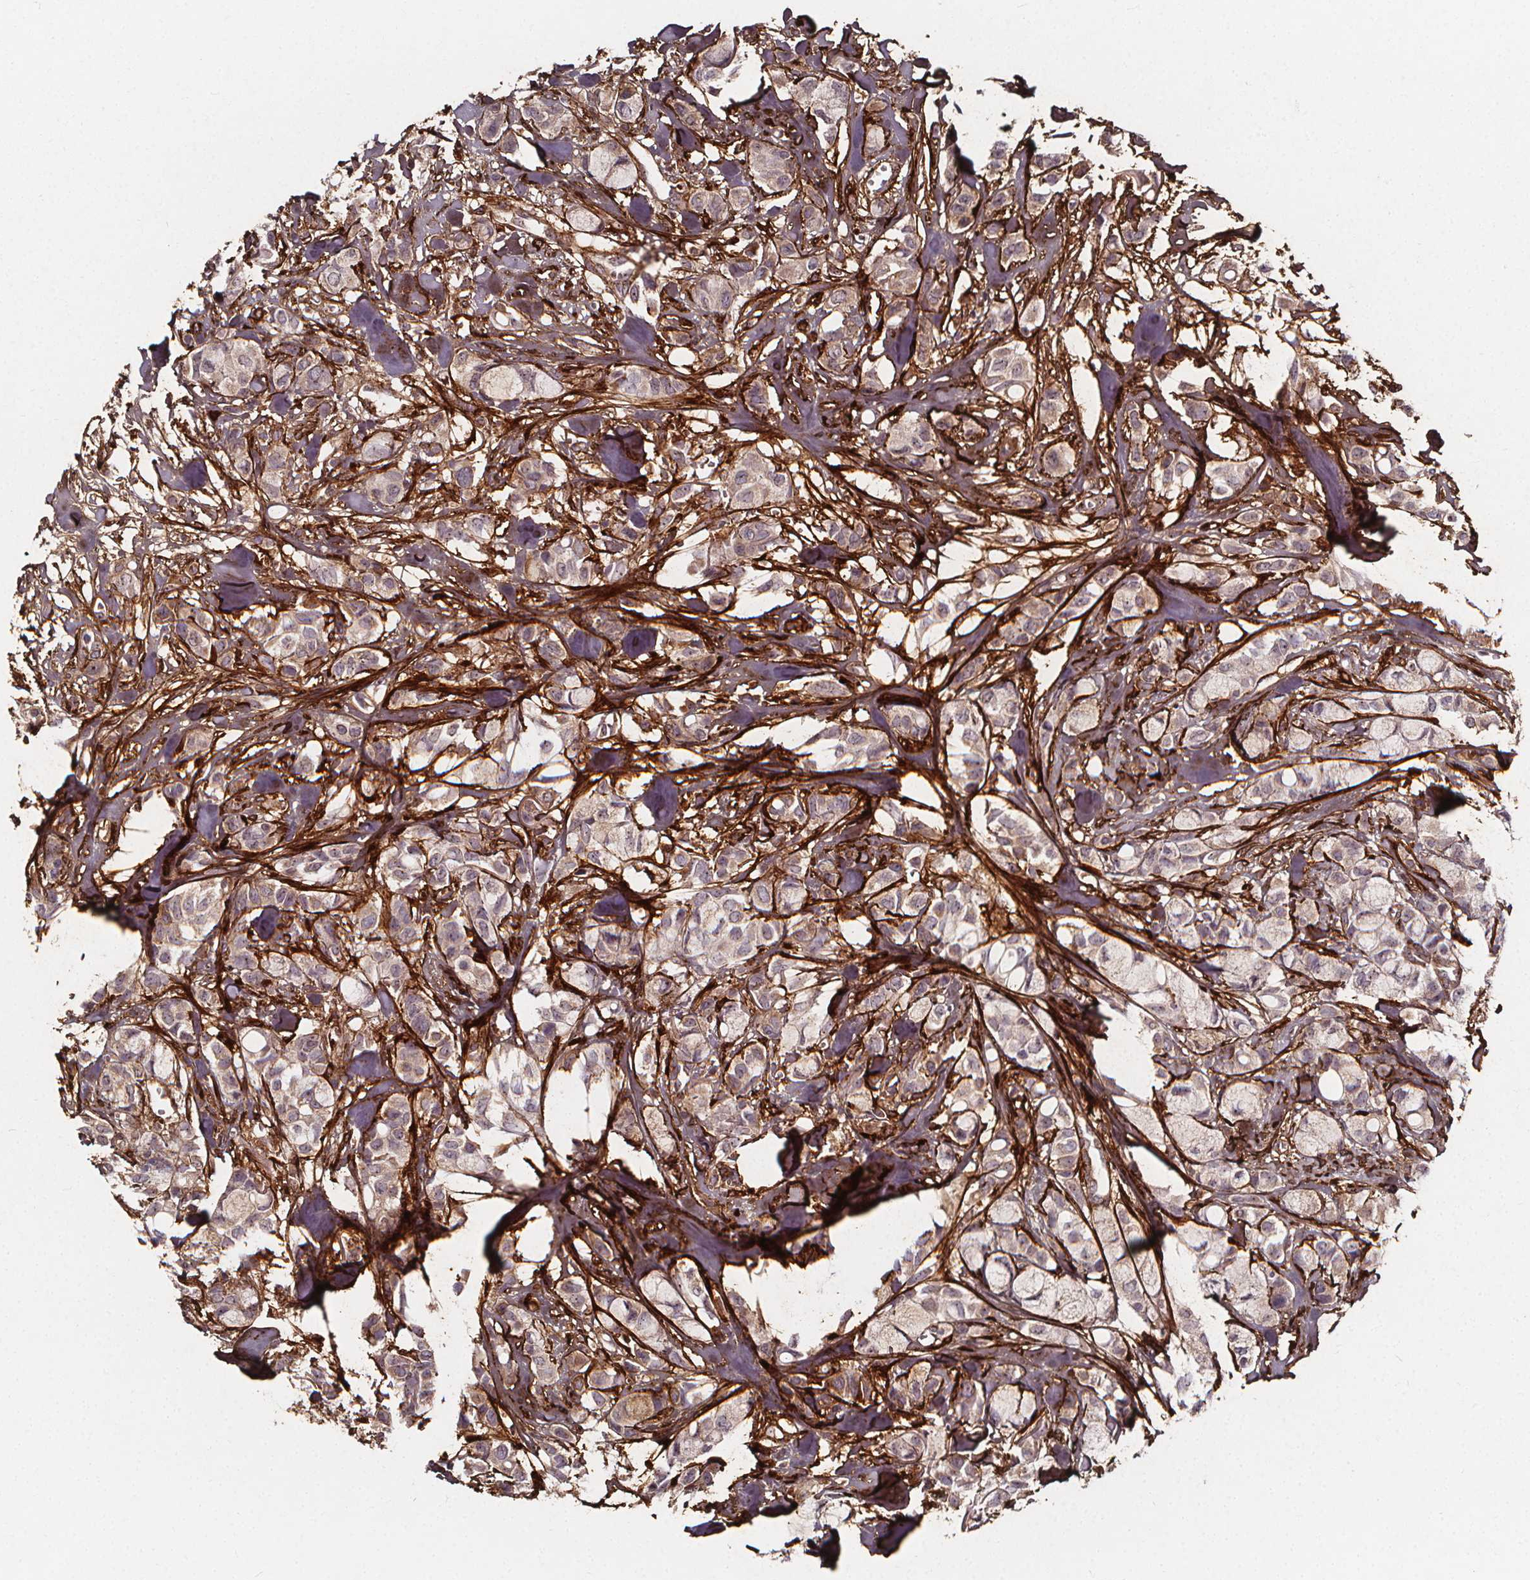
{"staining": {"intensity": "weak", "quantity": "<25%", "location": "cytoplasmic/membranous"}, "tissue": "breast cancer", "cell_type": "Tumor cells", "image_type": "cancer", "snomed": [{"axis": "morphology", "description": "Duct carcinoma"}, {"axis": "topography", "description": "Breast"}], "caption": "Breast cancer (invasive ductal carcinoma) stained for a protein using IHC displays no staining tumor cells.", "gene": "AEBP1", "patient": {"sex": "female", "age": 85}}